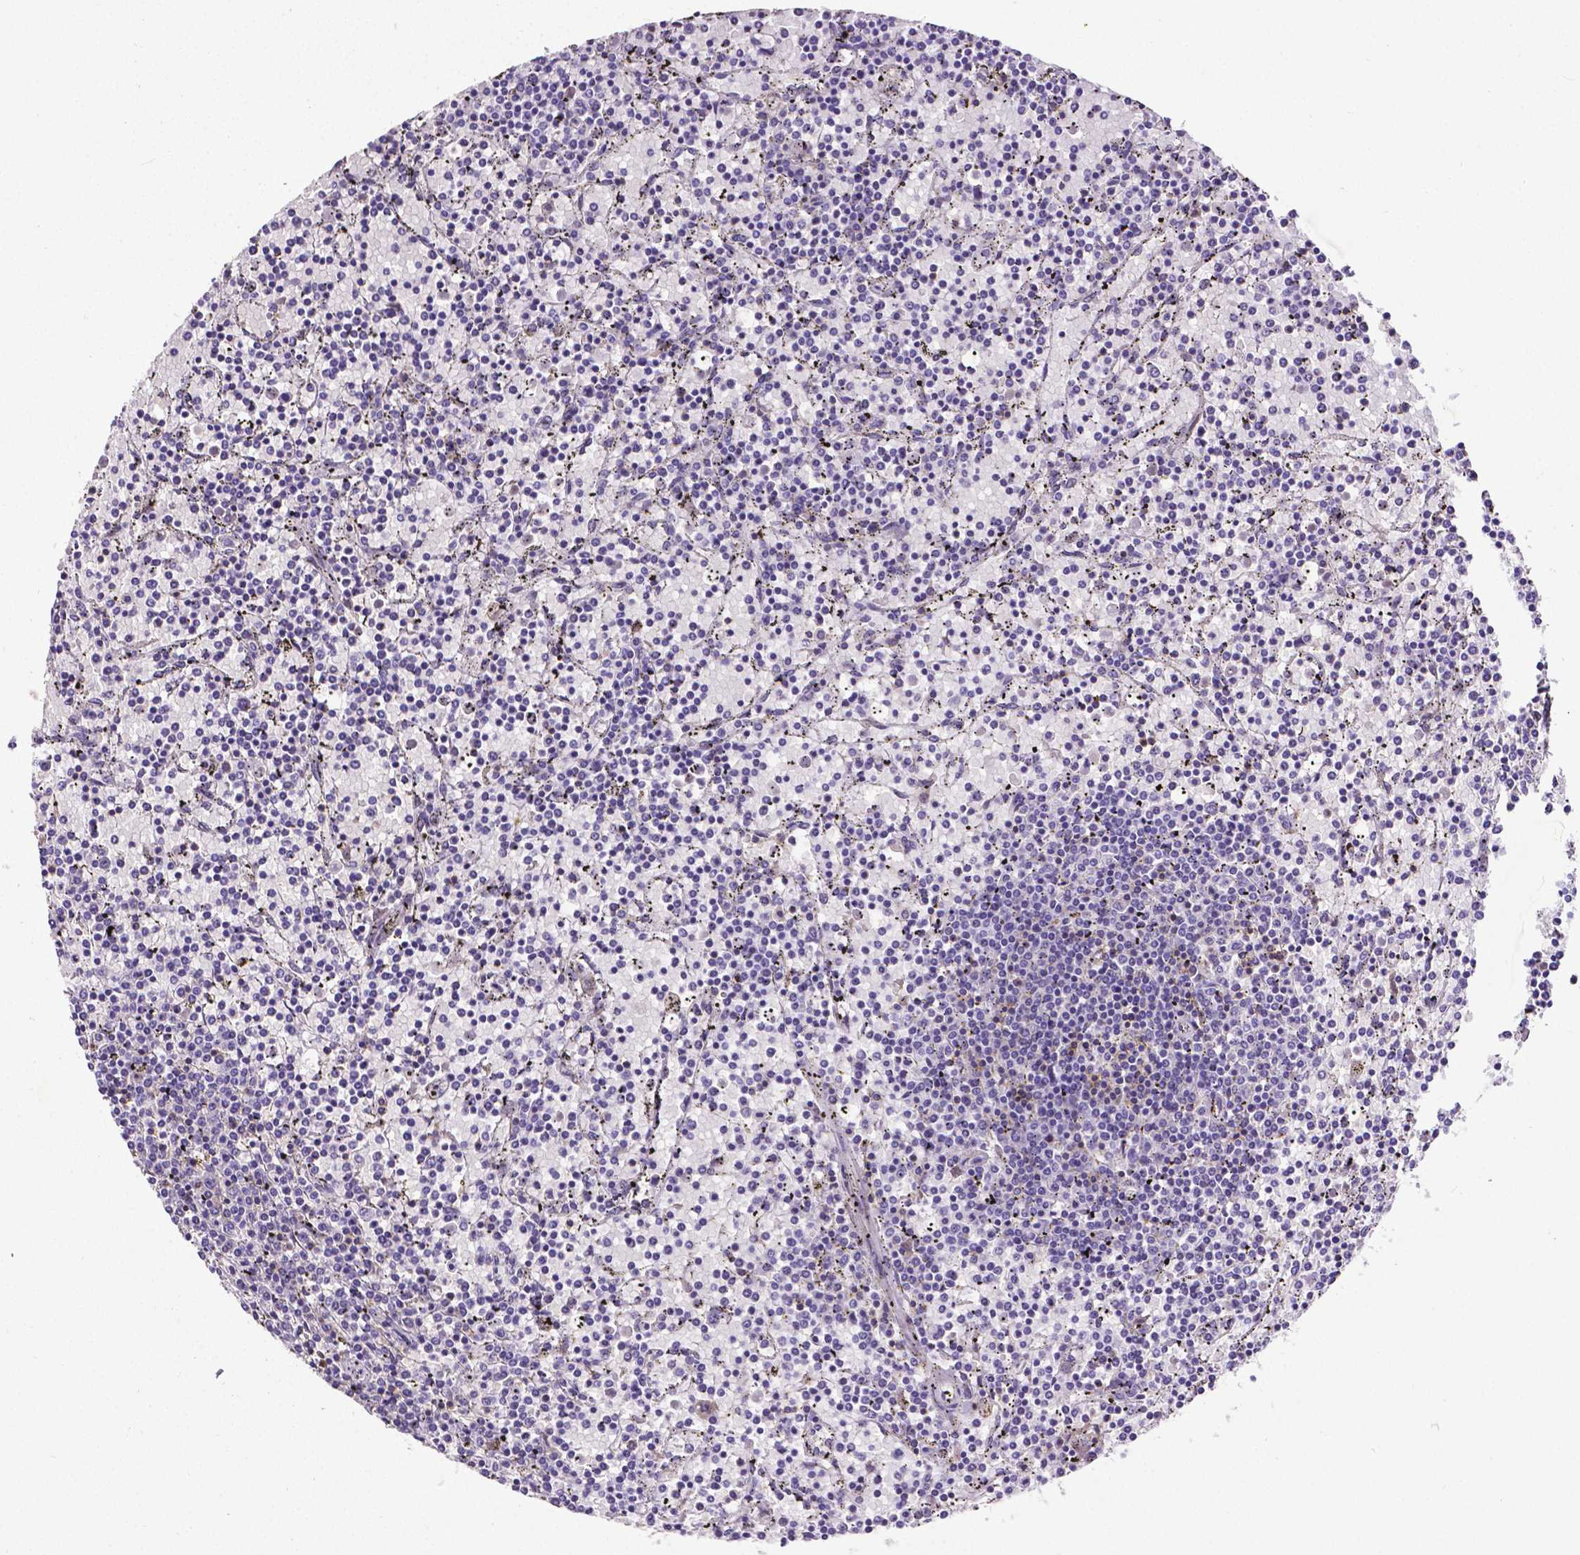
{"staining": {"intensity": "negative", "quantity": "none", "location": "none"}, "tissue": "lymphoma", "cell_type": "Tumor cells", "image_type": "cancer", "snomed": [{"axis": "morphology", "description": "Malignant lymphoma, non-Hodgkin's type, Low grade"}, {"axis": "topography", "description": "Spleen"}], "caption": "There is no significant staining in tumor cells of lymphoma. (DAB immunohistochemistry visualized using brightfield microscopy, high magnification).", "gene": "CD4", "patient": {"sex": "female", "age": 77}}